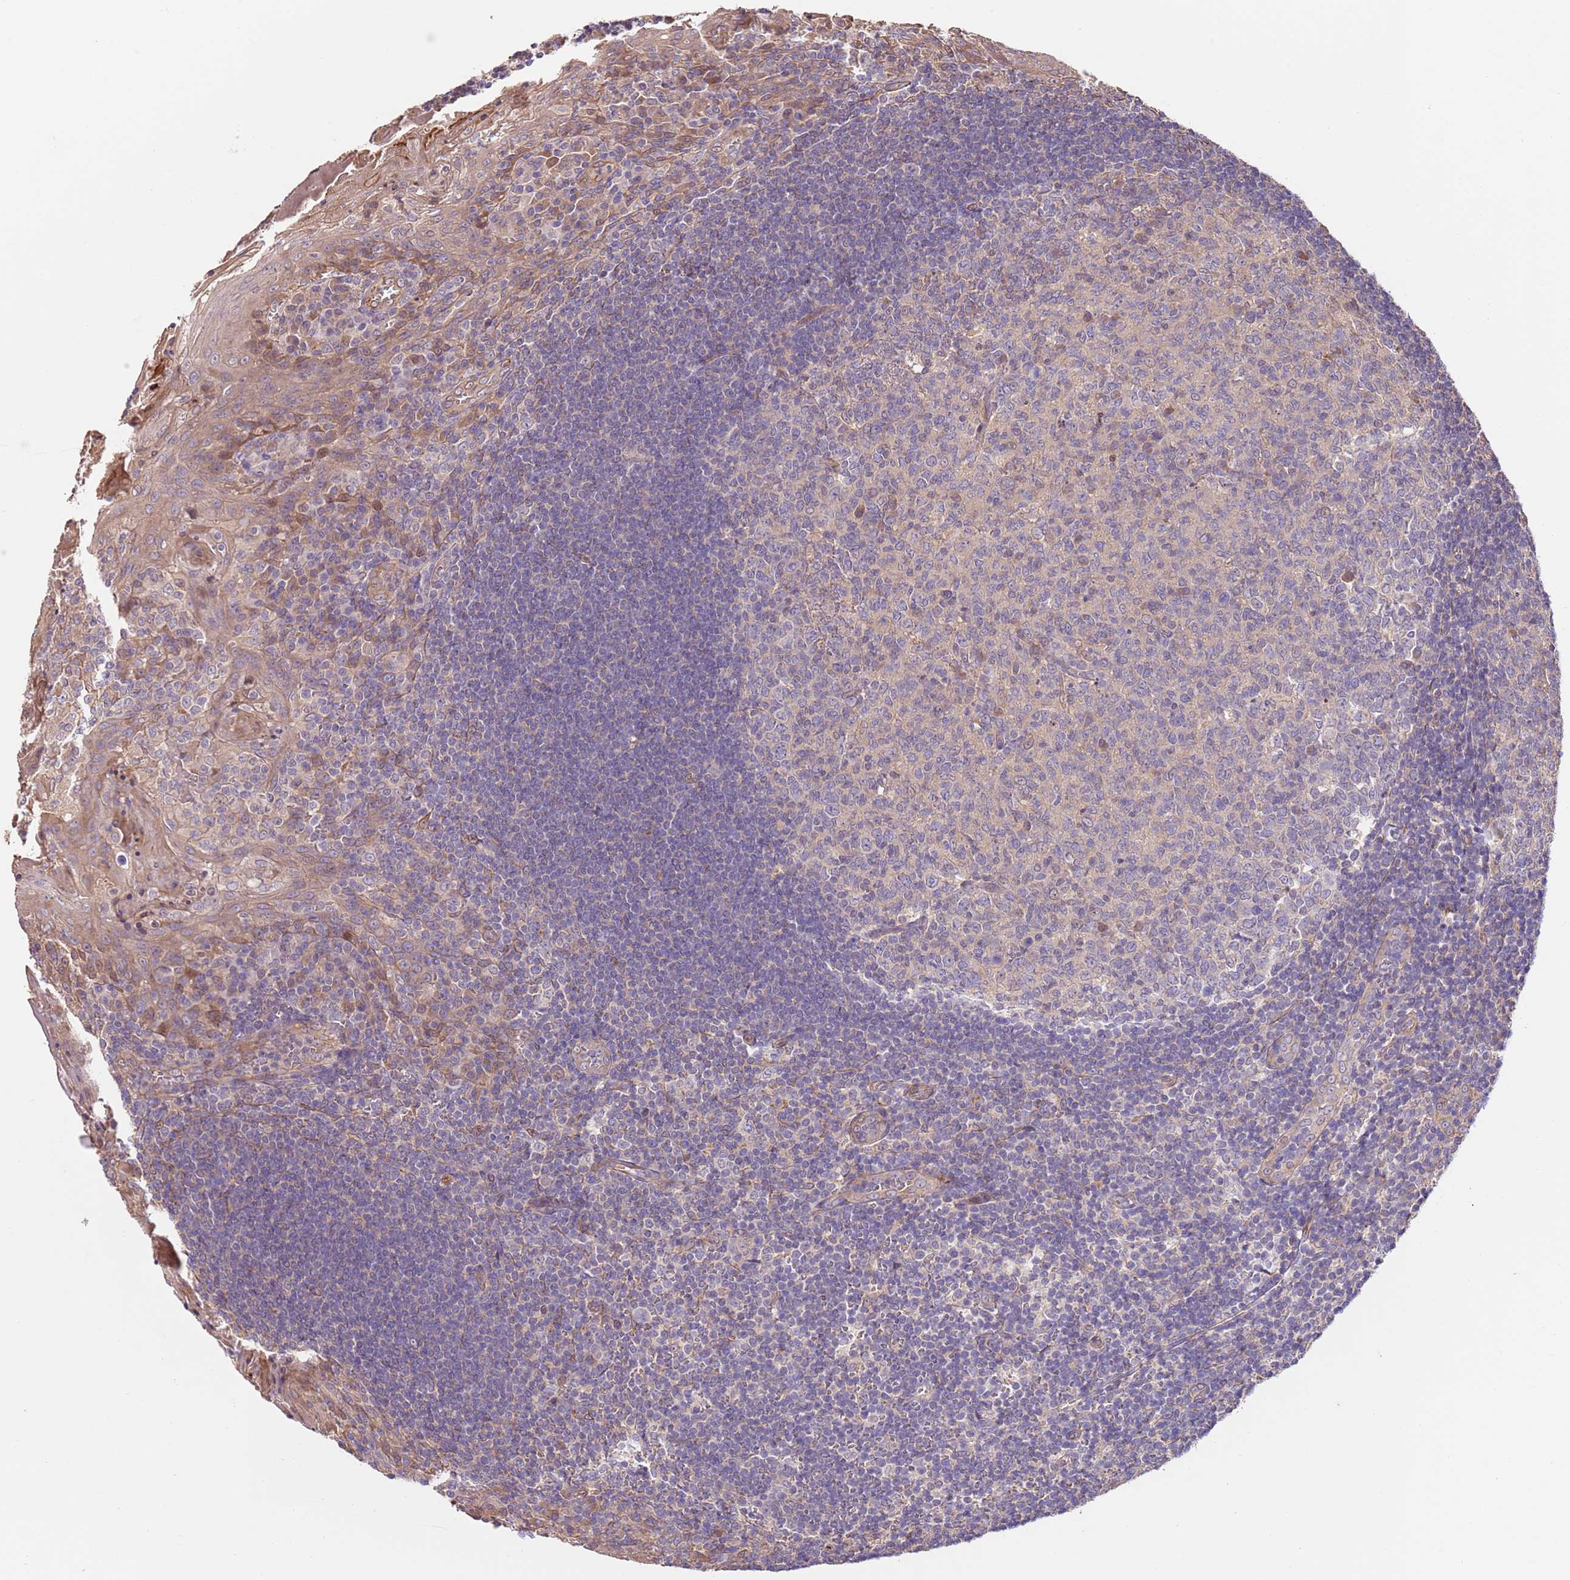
{"staining": {"intensity": "weak", "quantity": "<25%", "location": "cytoplasmic/membranous"}, "tissue": "tonsil", "cell_type": "Germinal center cells", "image_type": "normal", "snomed": [{"axis": "morphology", "description": "Normal tissue, NOS"}, {"axis": "topography", "description": "Tonsil"}], "caption": "IHC image of normal tonsil: tonsil stained with DAB (3,3'-diaminobenzidine) reveals no significant protein staining in germinal center cells. (DAB (3,3'-diaminobenzidine) immunohistochemistry (IHC) visualized using brightfield microscopy, high magnification).", "gene": "FAM89B", "patient": {"sex": "male", "age": 27}}